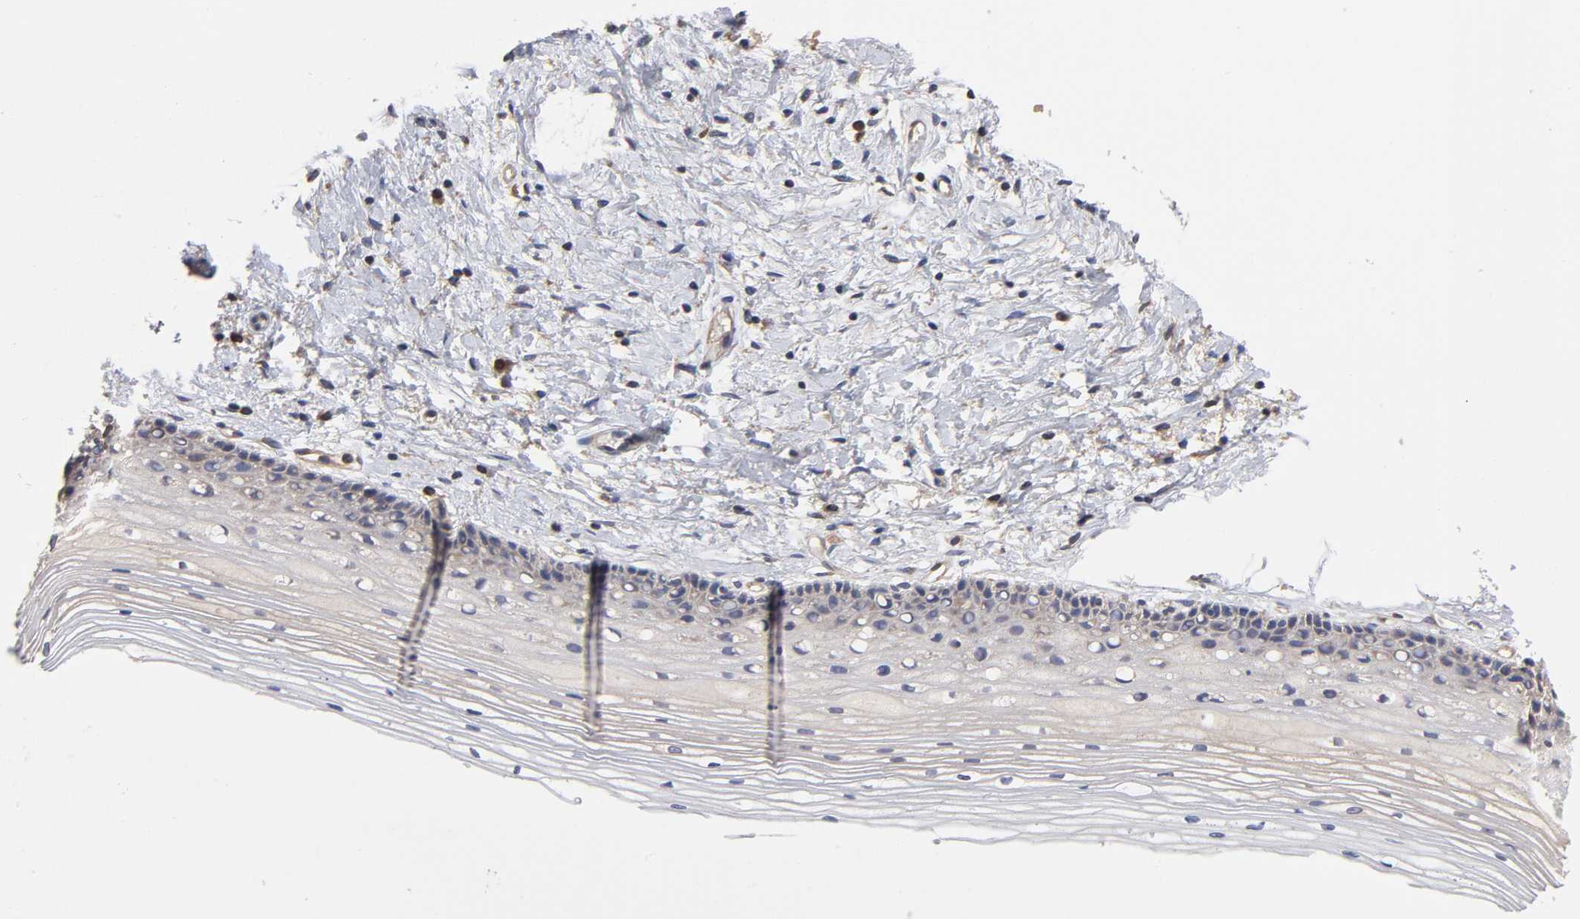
{"staining": {"intensity": "weak", "quantity": ">75%", "location": "cytoplasmic/membranous"}, "tissue": "cervix", "cell_type": "Glandular cells", "image_type": "normal", "snomed": [{"axis": "morphology", "description": "Normal tissue, NOS"}, {"axis": "topography", "description": "Cervix"}], "caption": "High-power microscopy captured an immunohistochemistry image of normal cervix, revealing weak cytoplasmic/membranous expression in approximately >75% of glandular cells.", "gene": "STRN3", "patient": {"sex": "female", "age": 77}}